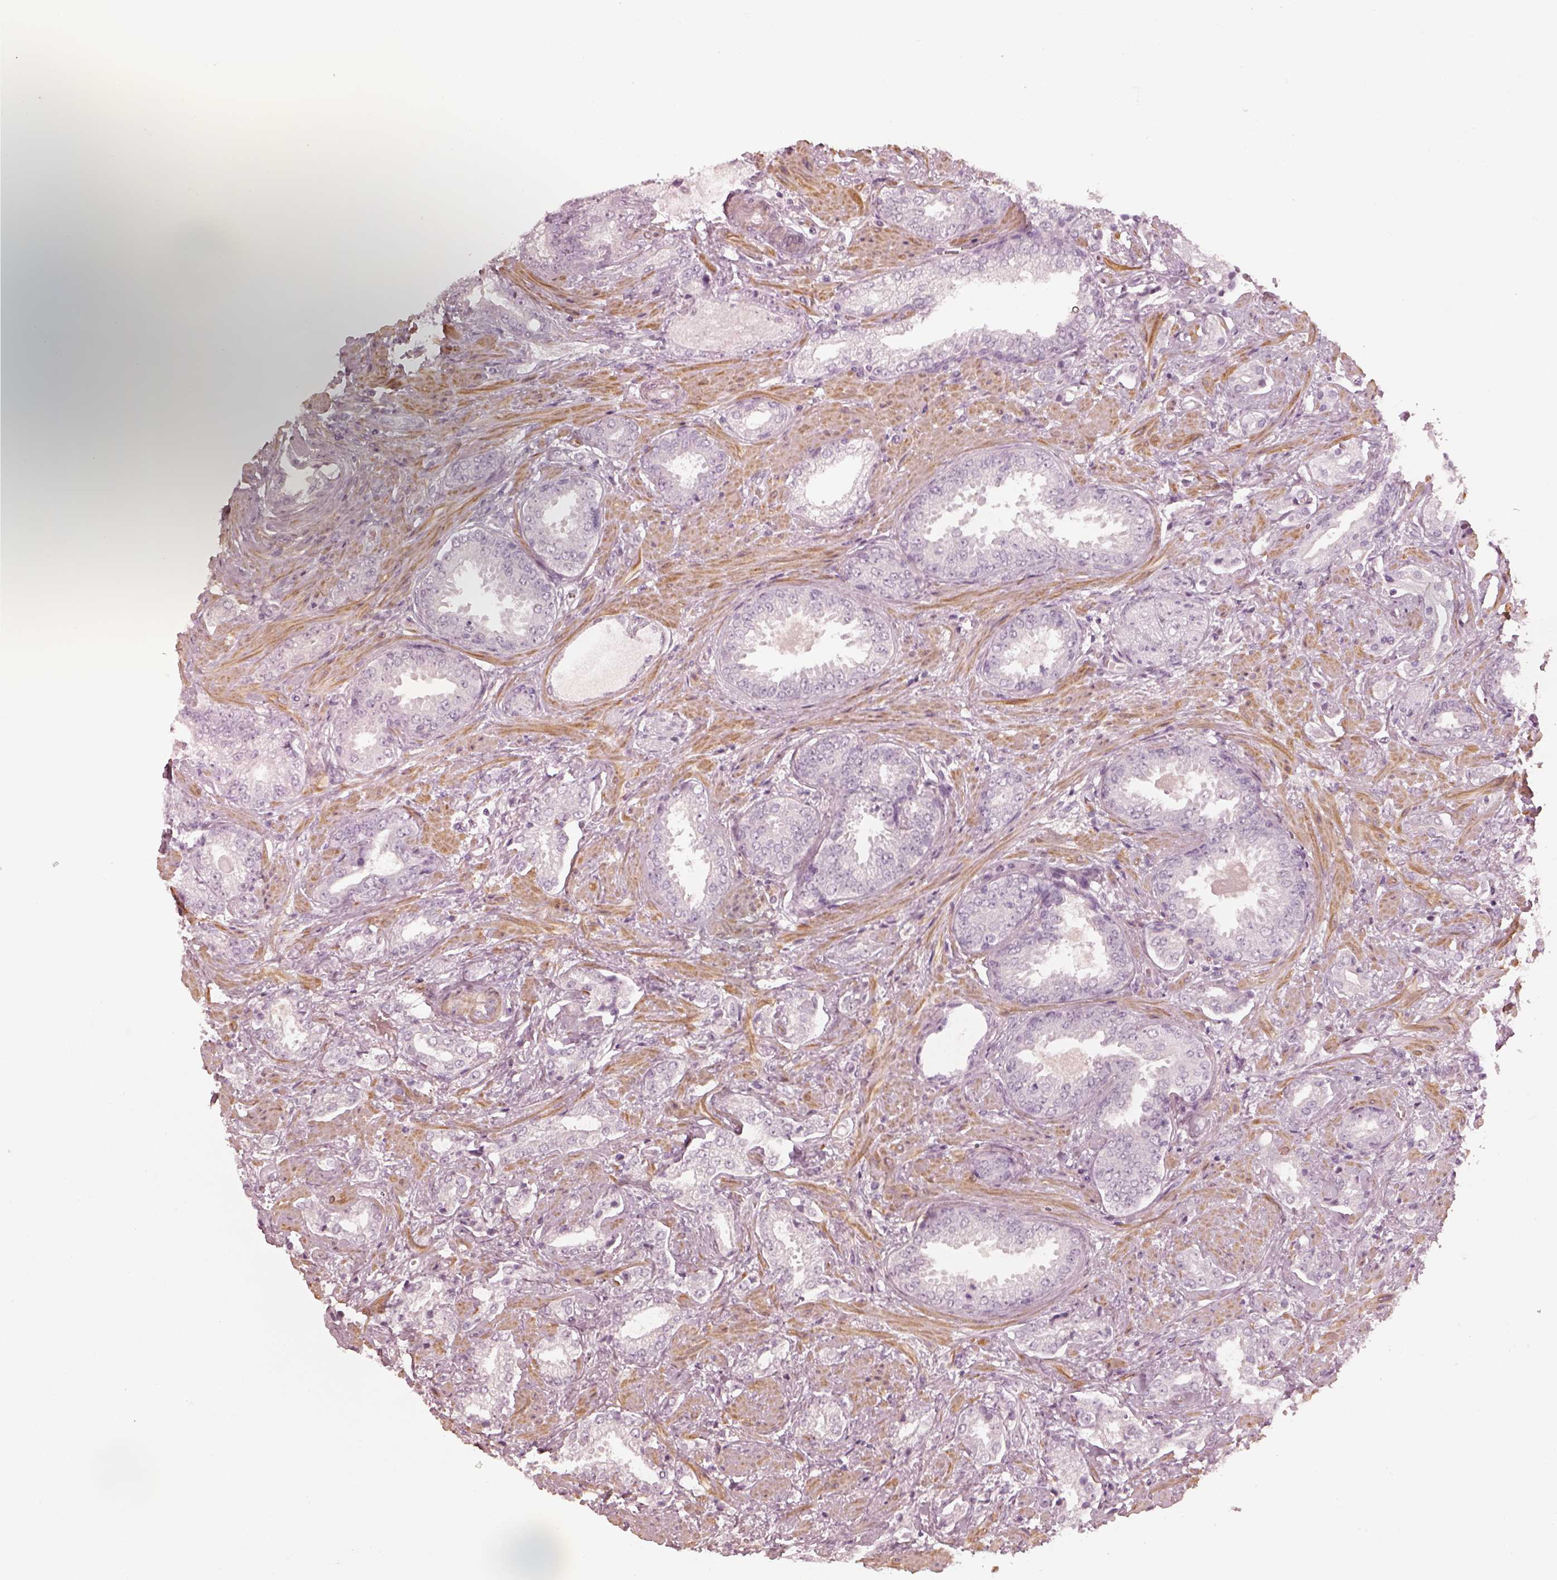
{"staining": {"intensity": "negative", "quantity": "none", "location": "none"}, "tissue": "prostate cancer", "cell_type": "Tumor cells", "image_type": "cancer", "snomed": [{"axis": "morphology", "description": "Adenocarcinoma, Low grade"}, {"axis": "topography", "description": "Prostate"}], "caption": "There is no significant staining in tumor cells of prostate cancer. The staining was performed using DAB to visualize the protein expression in brown, while the nuclei were stained in blue with hematoxylin (Magnification: 20x).", "gene": "PRLHR", "patient": {"sex": "male", "age": 61}}